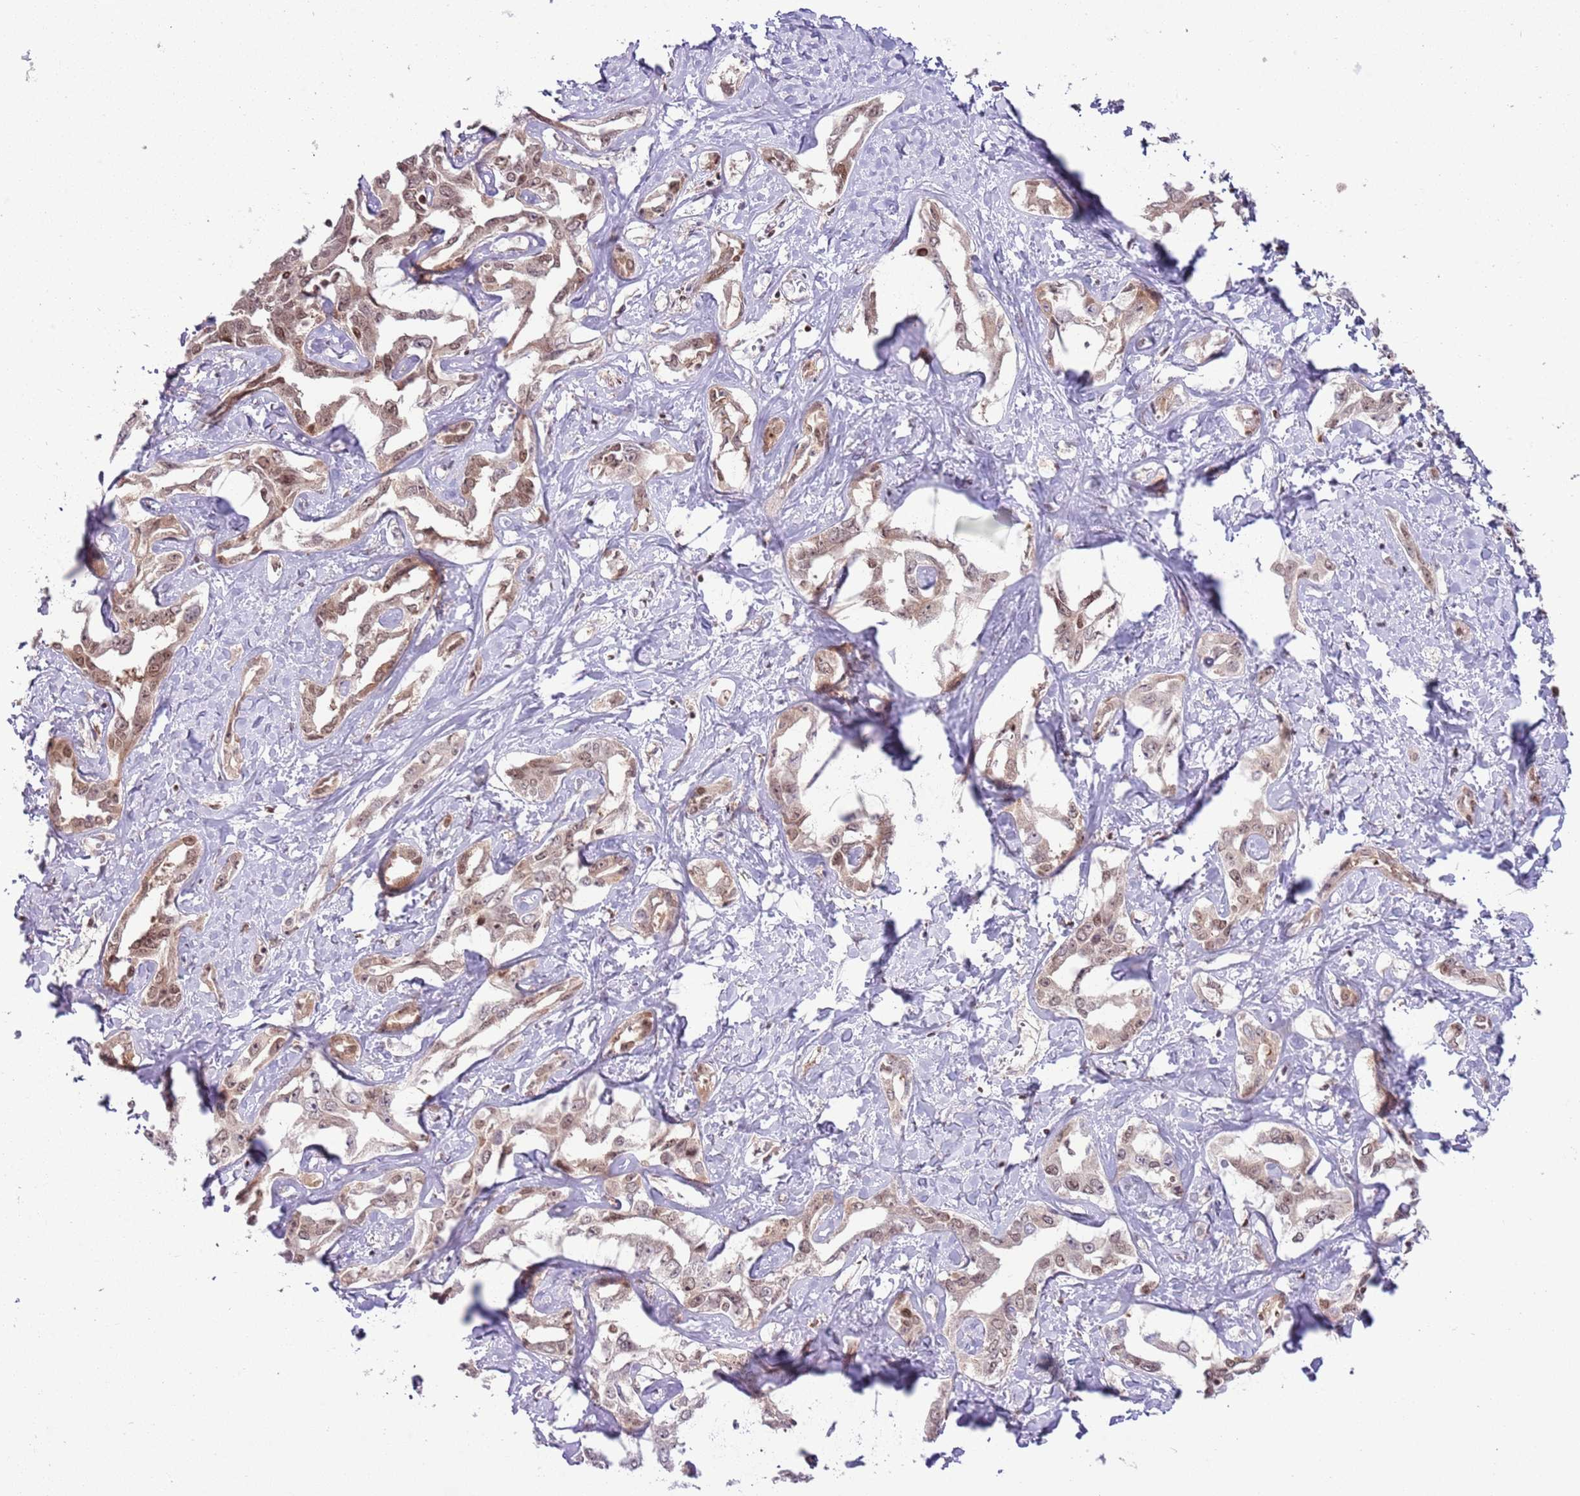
{"staining": {"intensity": "weak", "quantity": "25%-75%", "location": "cytoplasmic/membranous,nuclear"}, "tissue": "liver cancer", "cell_type": "Tumor cells", "image_type": "cancer", "snomed": [{"axis": "morphology", "description": "Cholangiocarcinoma"}, {"axis": "topography", "description": "Liver"}], "caption": "DAB (3,3'-diaminobenzidine) immunohistochemical staining of human cholangiocarcinoma (liver) exhibits weak cytoplasmic/membranous and nuclear protein expression in about 25%-75% of tumor cells.", "gene": "SELENOH", "patient": {"sex": "male", "age": 59}}